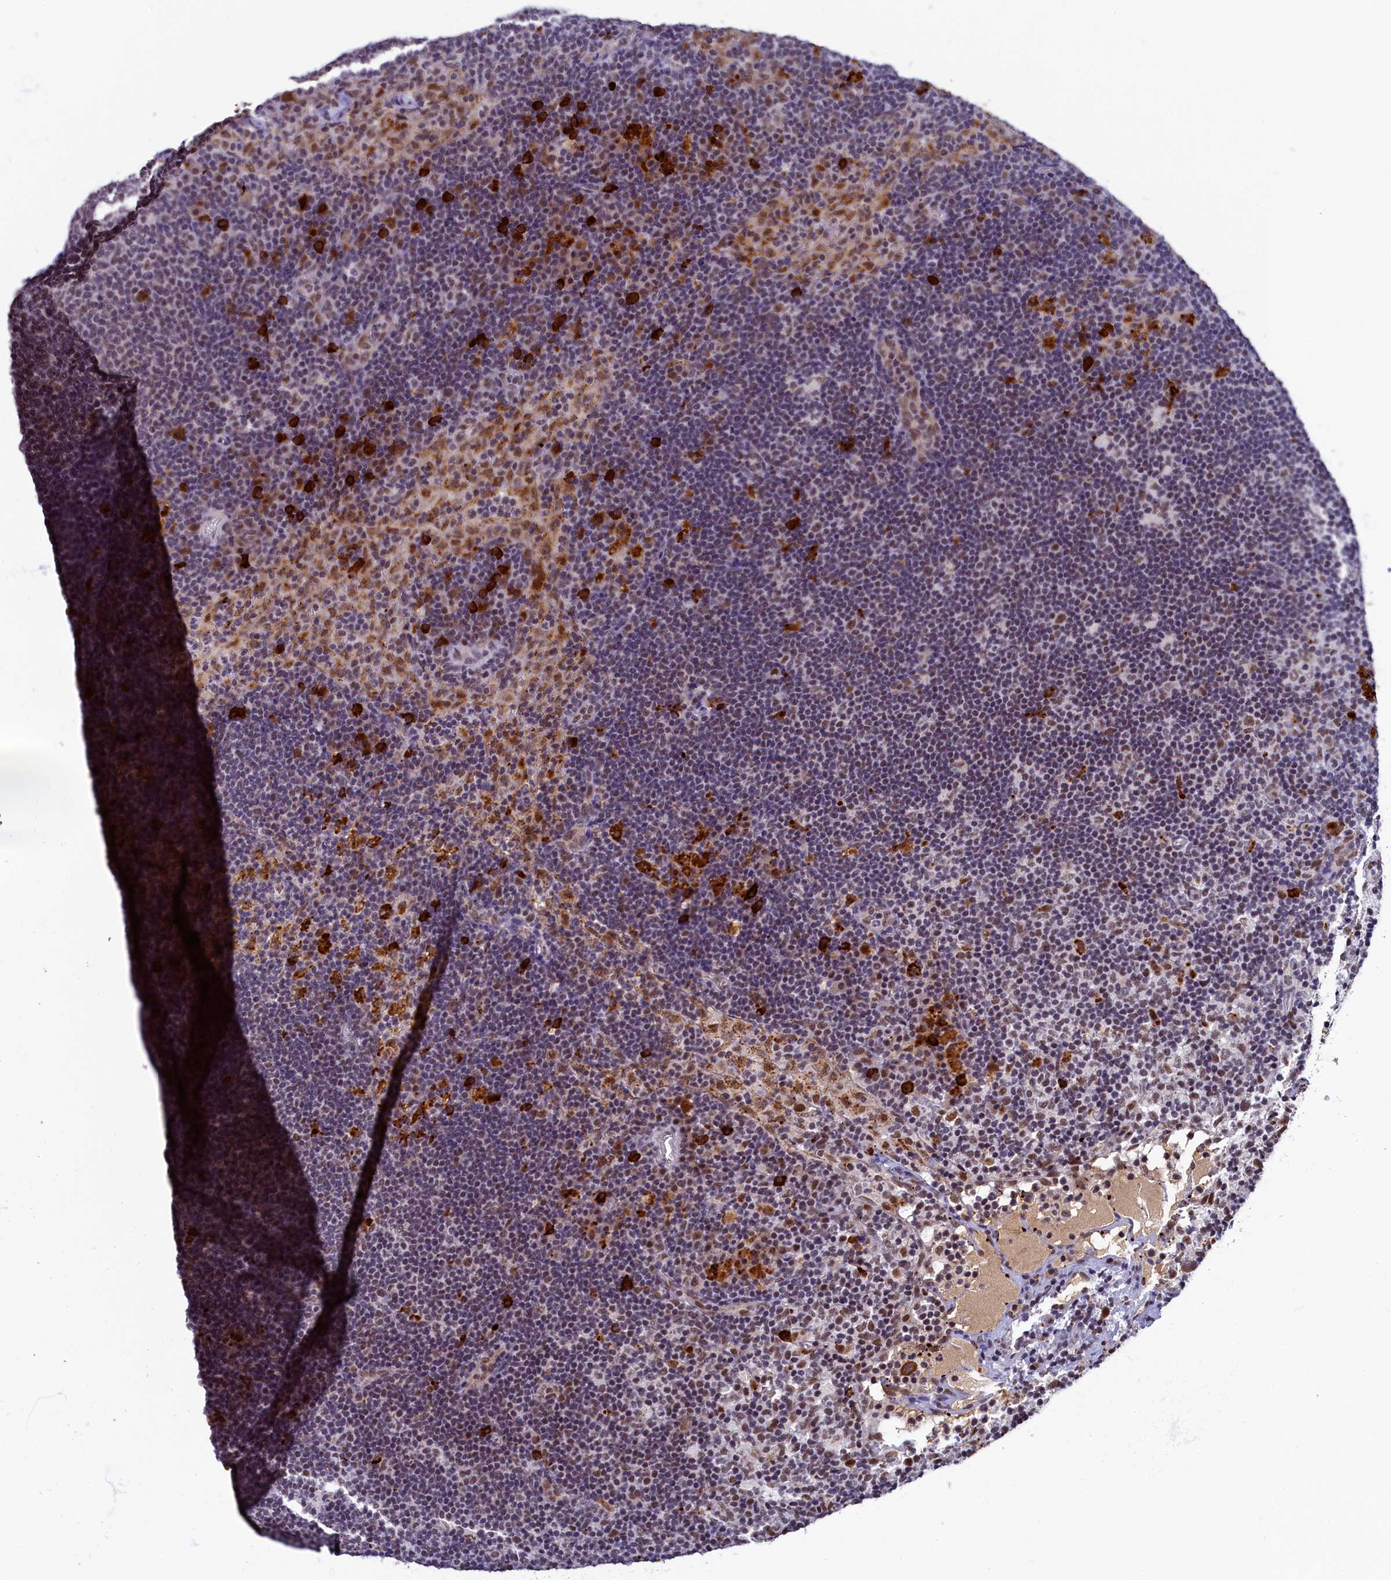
{"staining": {"intensity": "negative", "quantity": "none", "location": "none"}, "tissue": "lymph node", "cell_type": "Germinal center cells", "image_type": "normal", "snomed": [{"axis": "morphology", "description": "Normal tissue, NOS"}, {"axis": "topography", "description": "Lymph node"}], "caption": "IHC of benign lymph node exhibits no staining in germinal center cells. Brightfield microscopy of immunohistochemistry (IHC) stained with DAB (brown) and hematoxylin (blue), captured at high magnification.", "gene": "INTS14", "patient": {"sex": "female", "age": 70}}